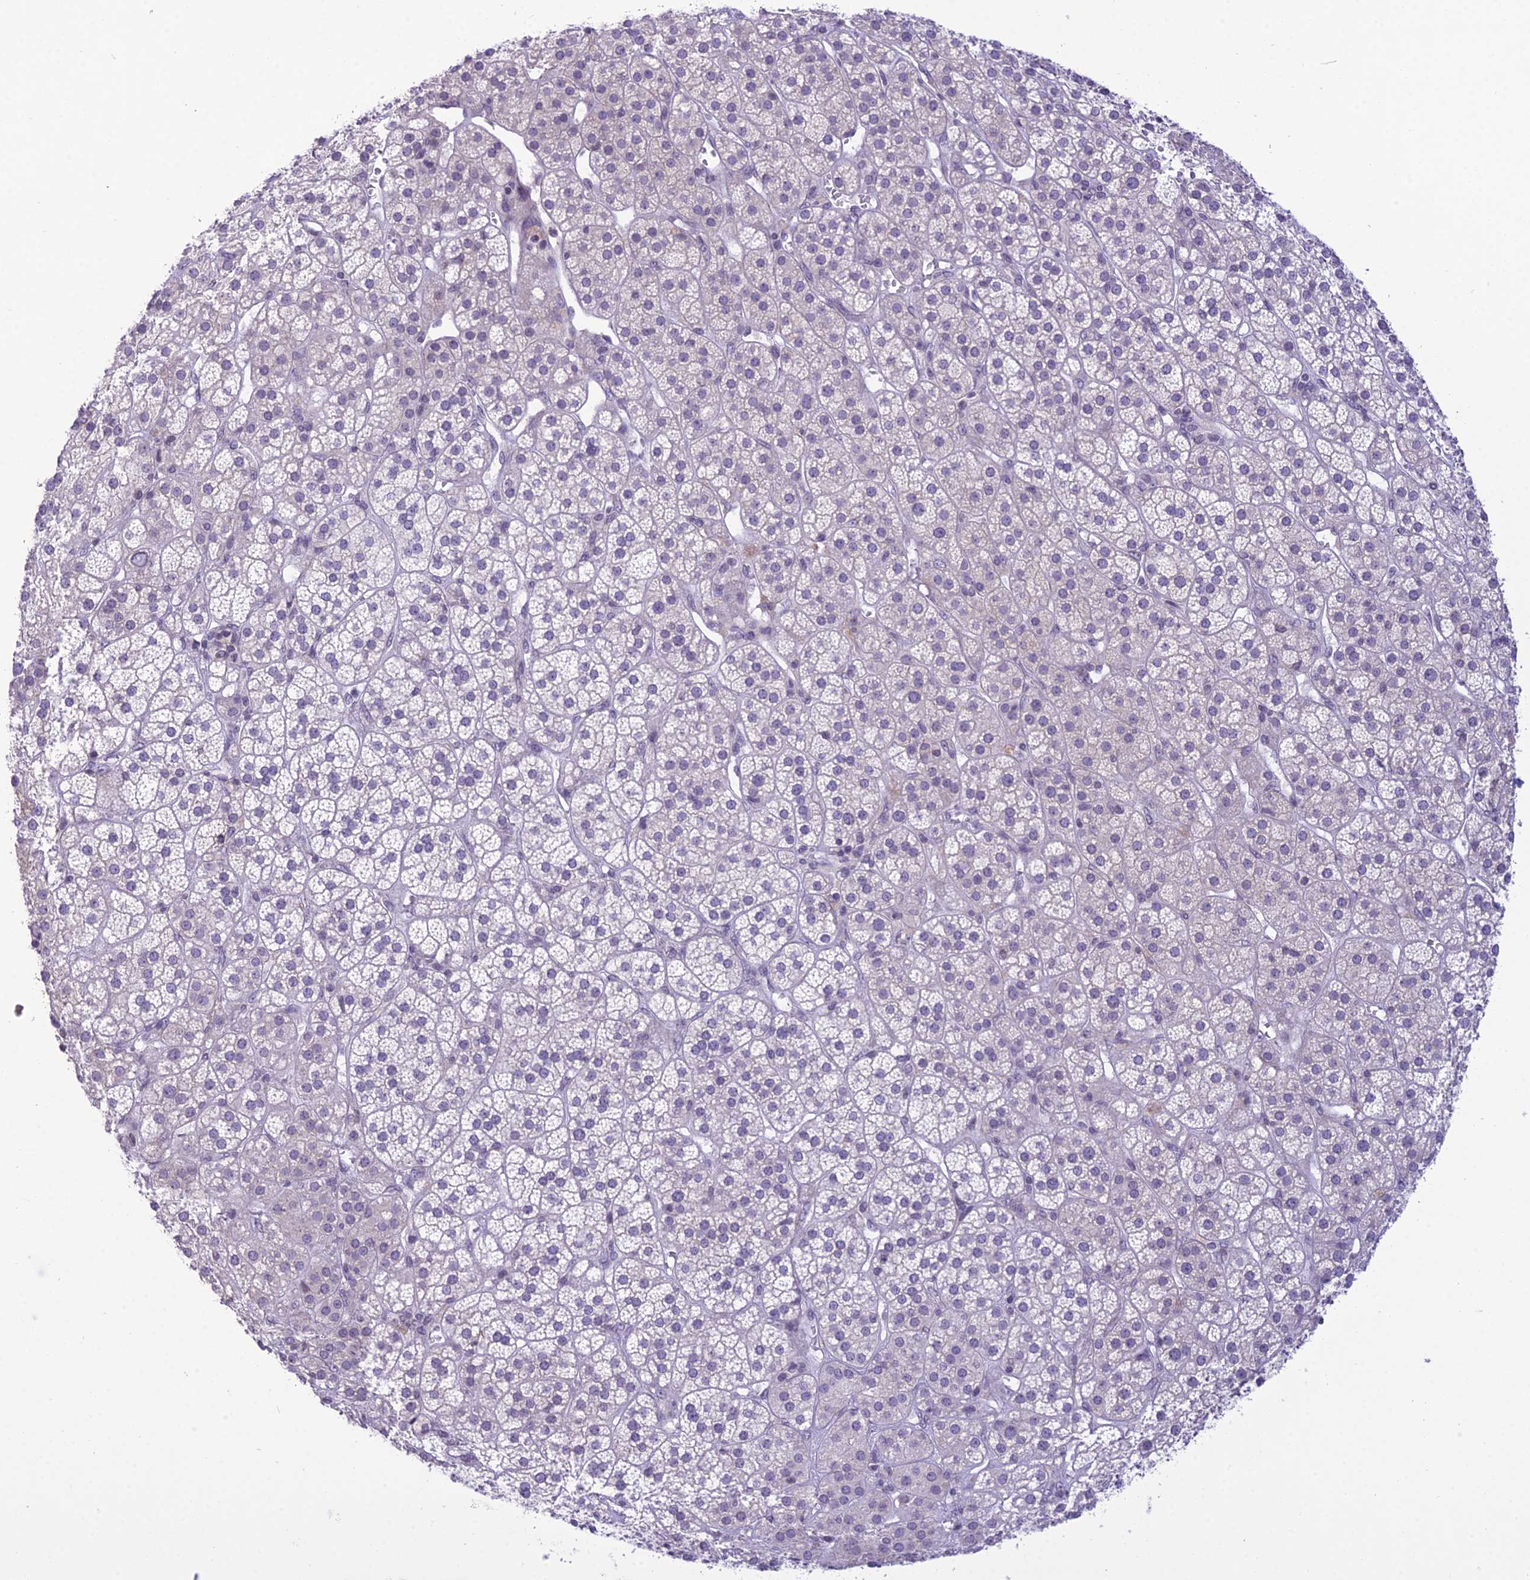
{"staining": {"intensity": "negative", "quantity": "none", "location": "none"}, "tissue": "adrenal gland", "cell_type": "Glandular cells", "image_type": "normal", "snomed": [{"axis": "morphology", "description": "Normal tissue, NOS"}, {"axis": "topography", "description": "Adrenal gland"}], "caption": "A histopathology image of adrenal gland stained for a protein demonstrates no brown staining in glandular cells. The staining is performed using DAB (3,3'-diaminobenzidine) brown chromogen with nuclei counter-stained in using hematoxylin.", "gene": "RPS26", "patient": {"sex": "female", "age": 70}}